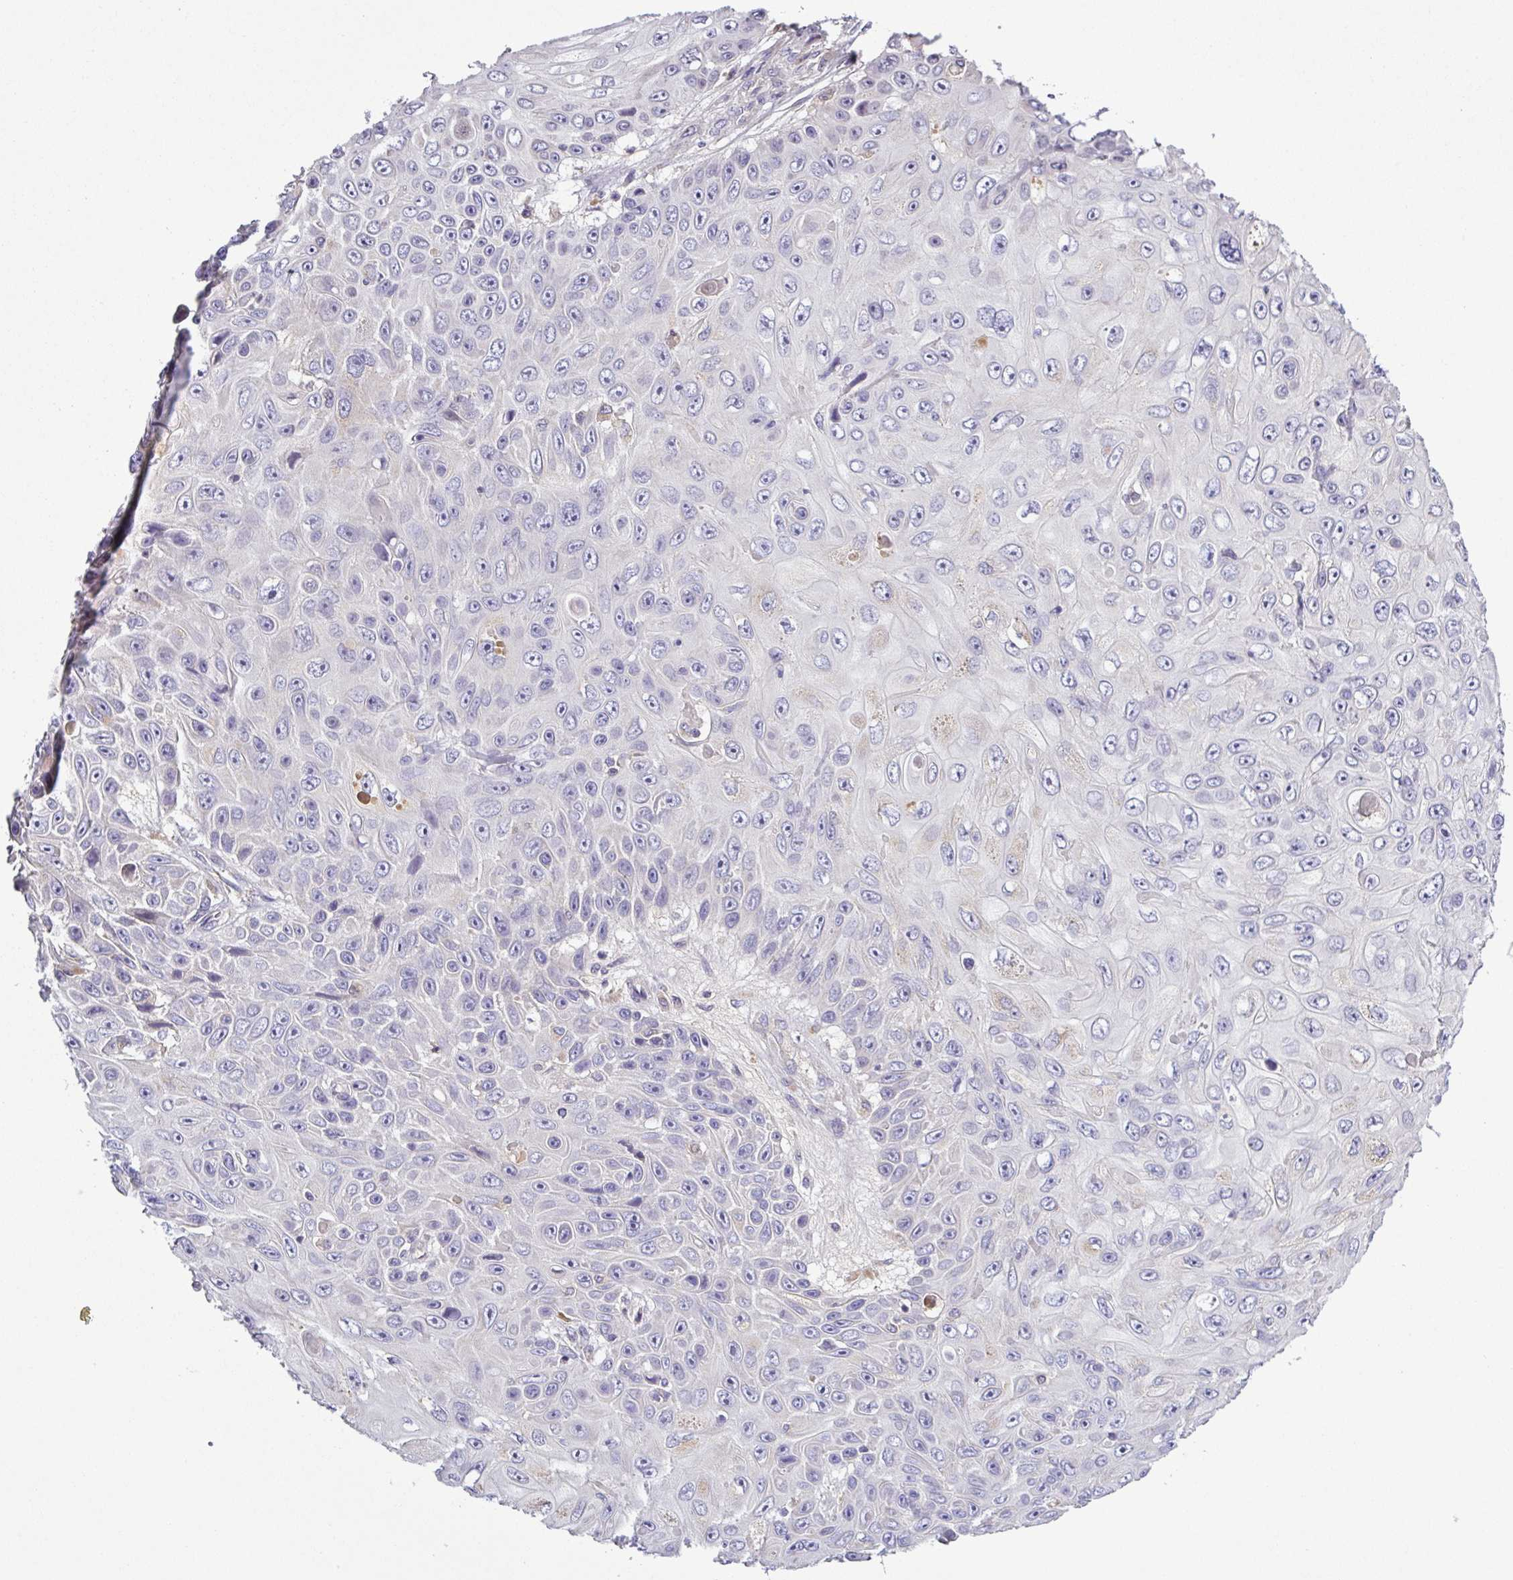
{"staining": {"intensity": "negative", "quantity": "none", "location": "none"}, "tissue": "skin cancer", "cell_type": "Tumor cells", "image_type": "cancer", "snomed": [{"axis": "morphology", "description": "Squamous cell carcinoma, NOS"}, {"axis": "topography", "description": "Skin"}], "caption": "Squamous cell carcinoma (skin) was stained to show a protein in brown. There is no significant staining in tumor cells. Brightfield microscopy of IHC stained with DAB (brown) and hematoxylin (blue), captured at high magnification.", "gene": "SFTPB", "patient": {"sex": "male", "age": 82}}